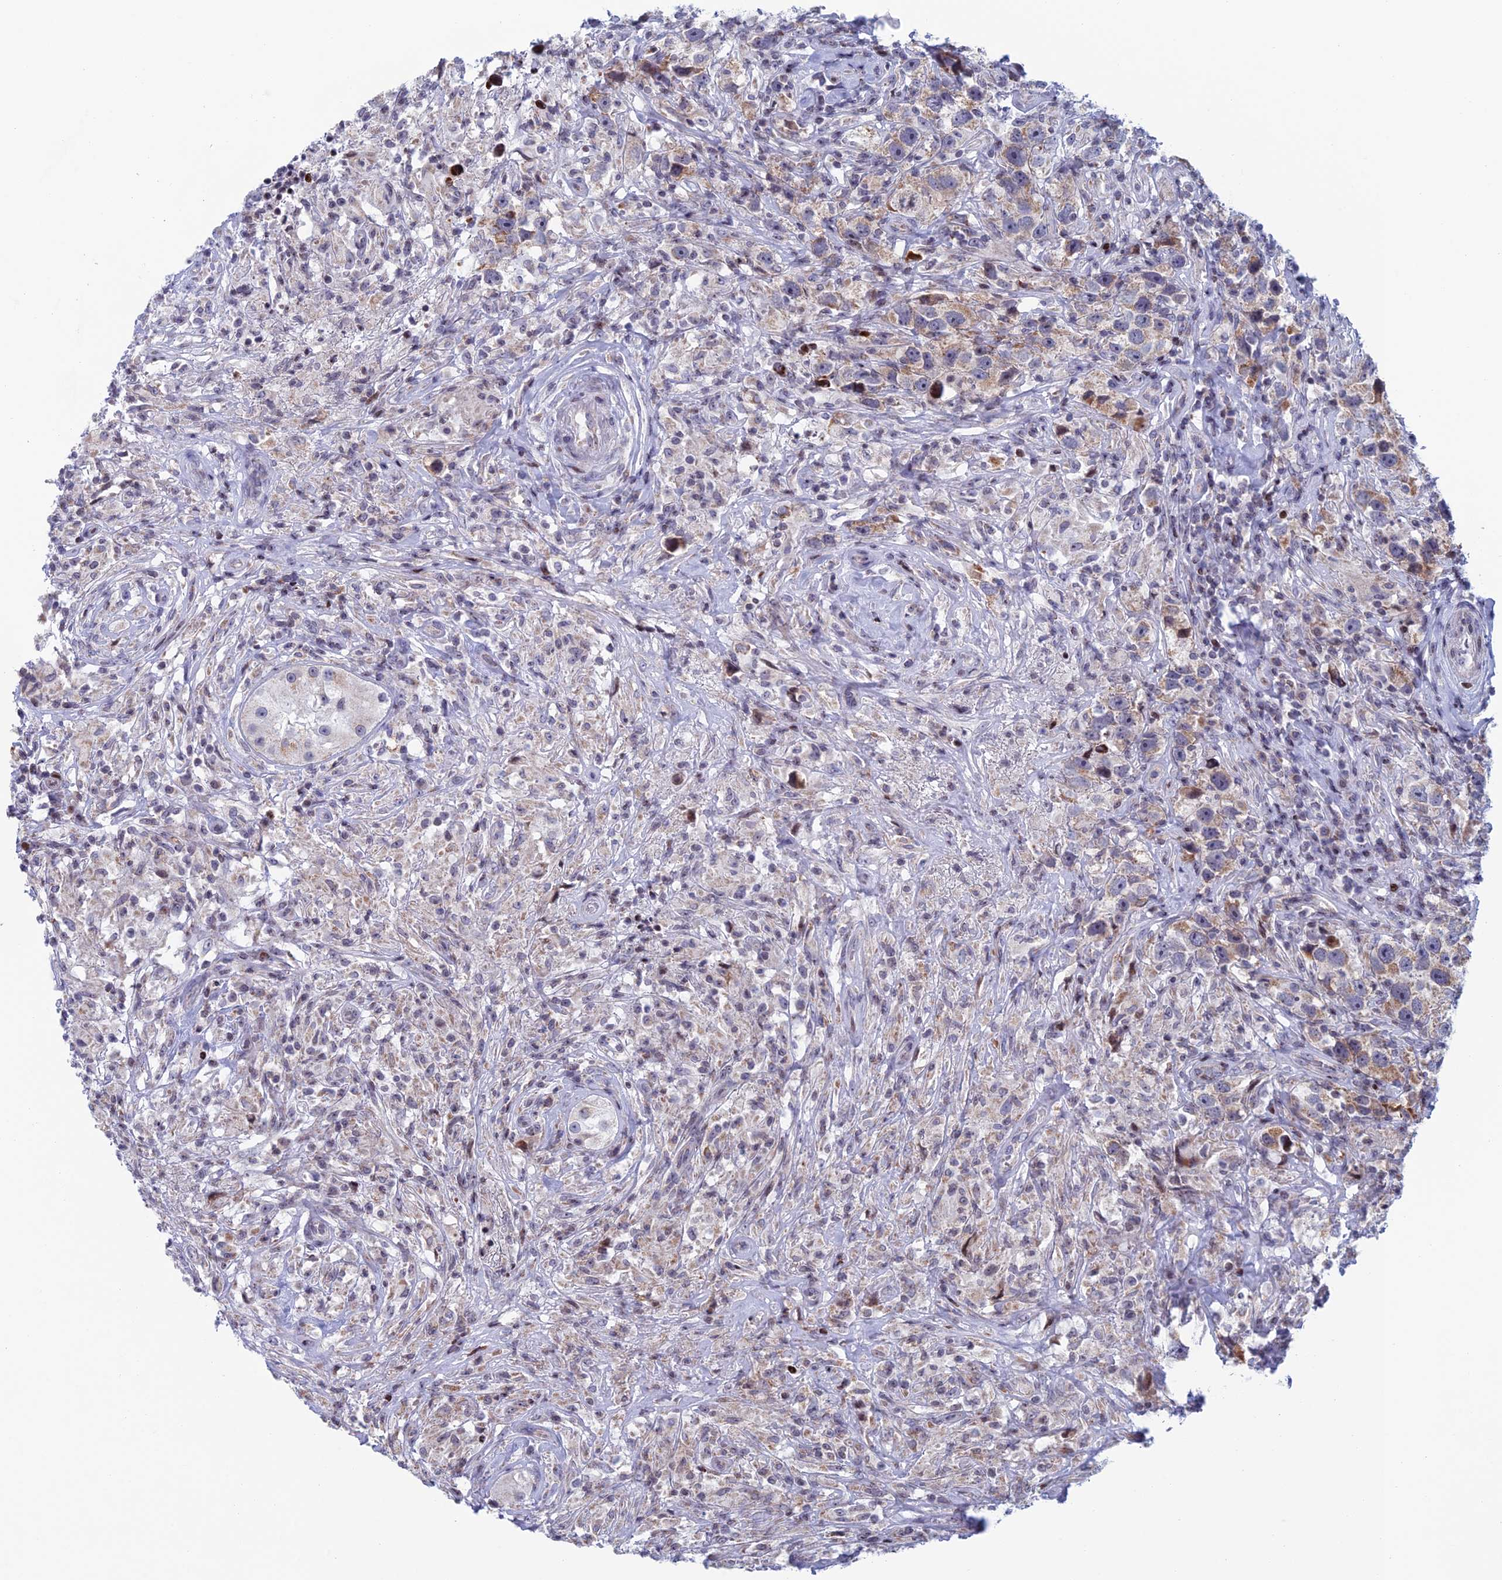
{"staining": {"intensity": "moderate", "quantity": "25%-75%", "location": "cytoplasmic/membranous"}, "tissue": "testis cancer", "cell_type": "Tumor cells", "image_type": "cancer", "snomed": [{"axis": "morphology", "description": "Seminoma, NOS"}, {"axis": "topography", "description": "Testis"}], "caption": "The histopathology image exhibits immunohistochemical staining of testis cancer. There is moderate cytoplasmic/membranous staining is identified in approximately 25%-75% of tumor cells.", "gene": "AFF3", "patient": {"sex": "male", "age": 49}}